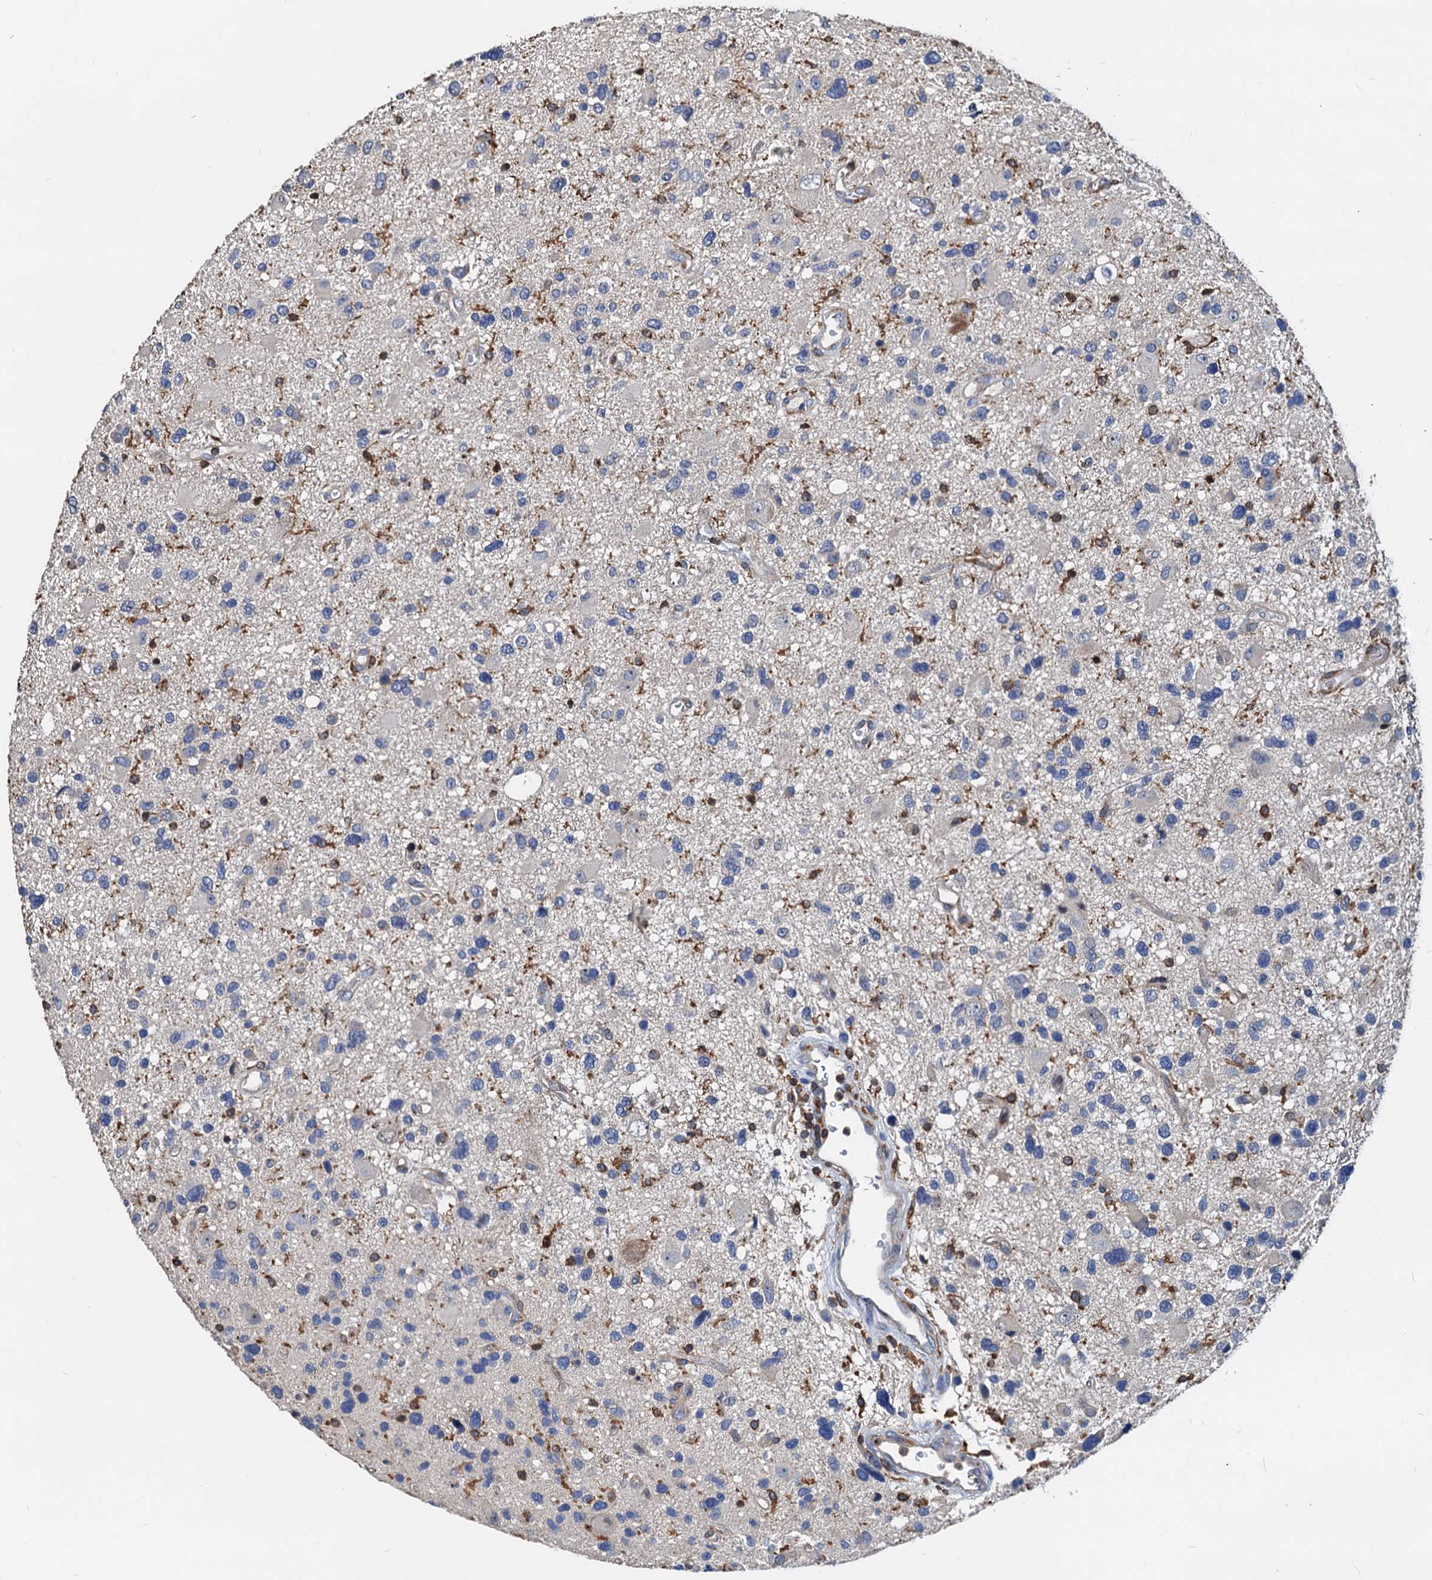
{"staining": {"intensity": "negative", "quantity": "none", "location": "none"}, "tissue": "glioma", "cell_type": "Tumor cells", "image_type": "cancer", "snomed": [{"axis": "morphology", "description": "Glioma, malignant, High grade"}, {"axis": "topography", "description": "Brain"}], "caption": "Malignant glioma (high-grade) was stained to show a protein in brown. There is no significant positivity in tumor cells.", "gene": "LCP2", "patient": {"sex": "male", "age": 33}}